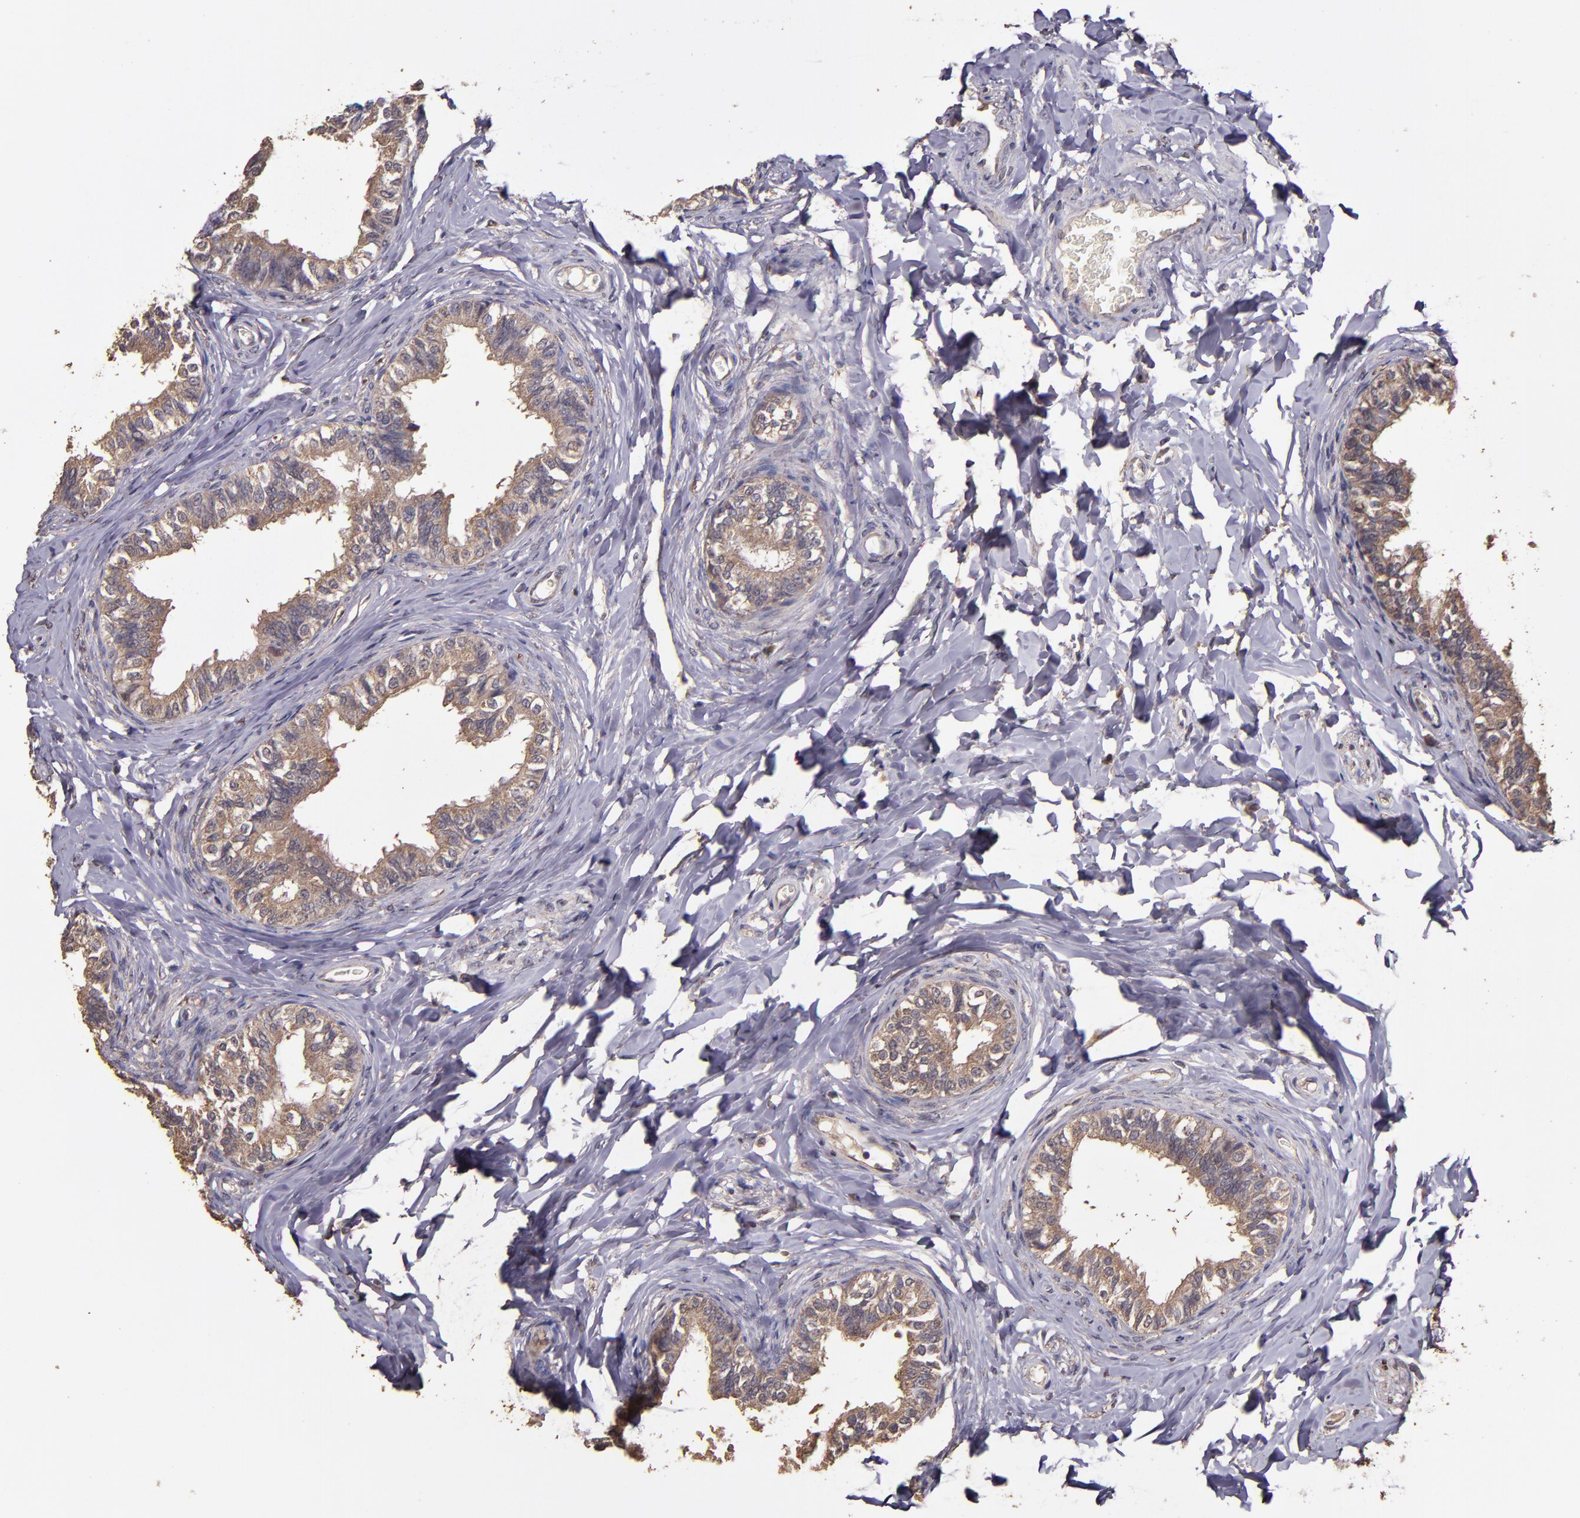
{"staining": {"intensity": "moderate", "quantity": ">75%", "location": "cytoplasmic/membranous"}, "tissue": "epididymis", "cell_type": "Glandular cells", "image_type": "normal", "snomed": [{"axis": "morphology", "description": "Normal tissue, NOS"}, {"axis": "topography", "description": "Soft tissue"}, {"axis": "topography", "description": "Epididymis"}], "caption": "Immunohistochemistry (IHC) micrograph of benign epididymis: human epididymis stained using IHC shows medium levels of moderate protein expression localized specifically in the cytoplasmic/membranous of glandular cells, appearing as a cytoplasmic/membranous brown color.", "gene": "HECTD1", "patient": {"sex": "male", "age": 26}}